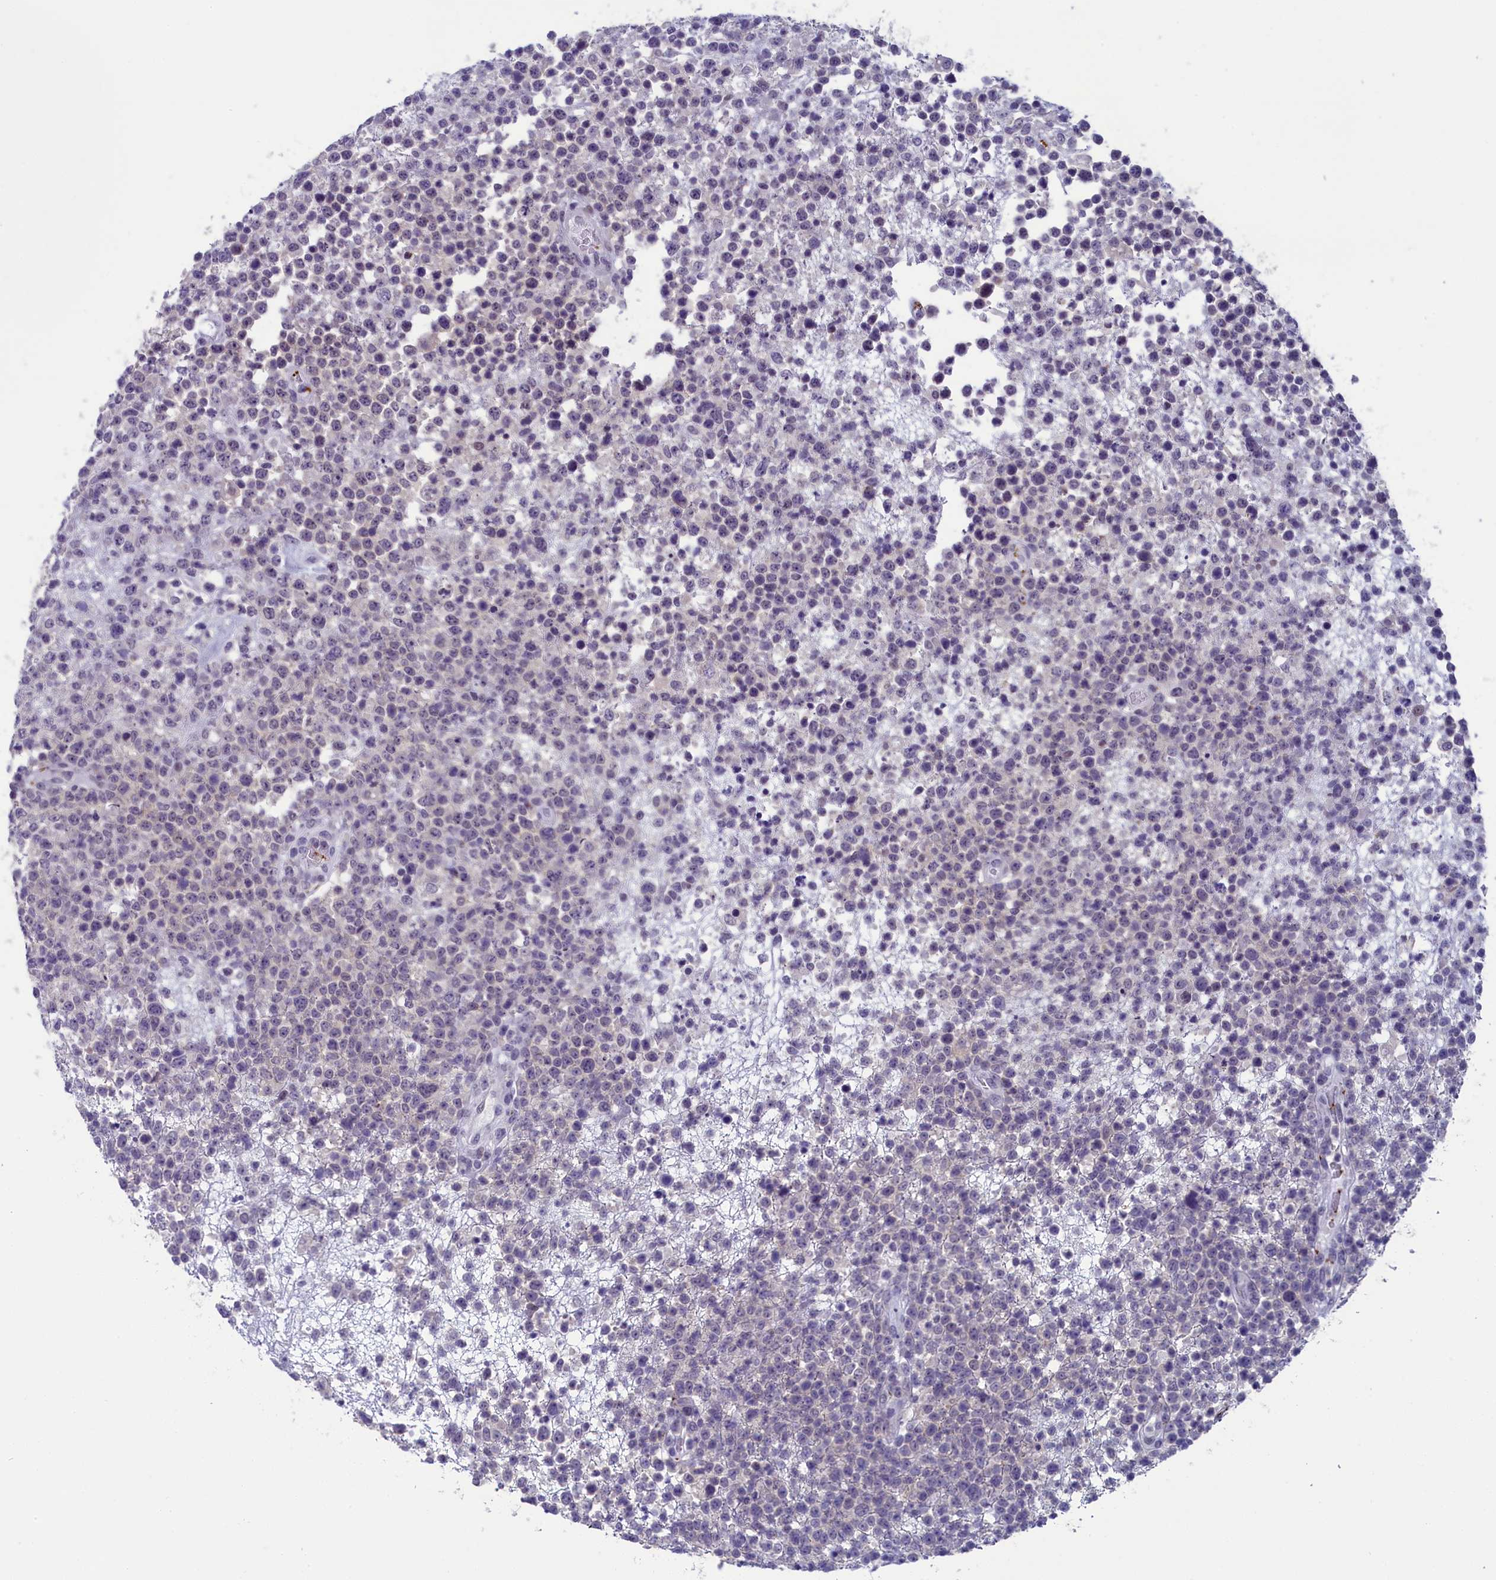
{"staining": {"intensity": "negative", "quantity": "none", "location": "none"}, "tissue": "lymphoma", "cell_type": "Tumor cells", "image_type": "cancer", "snomed": [{"axis": "morphology", "description": "Malignant lymphoma, non-Hodgkin's type, High grade"}, {"axis": "topography", "description": "Colon"}], "caption": "Human lymphoma stained for a protein using IHC demonstrates no expression in tumor cells.", "gene": "AIFM2", "patient": {"sex": "female", "age": 53}}